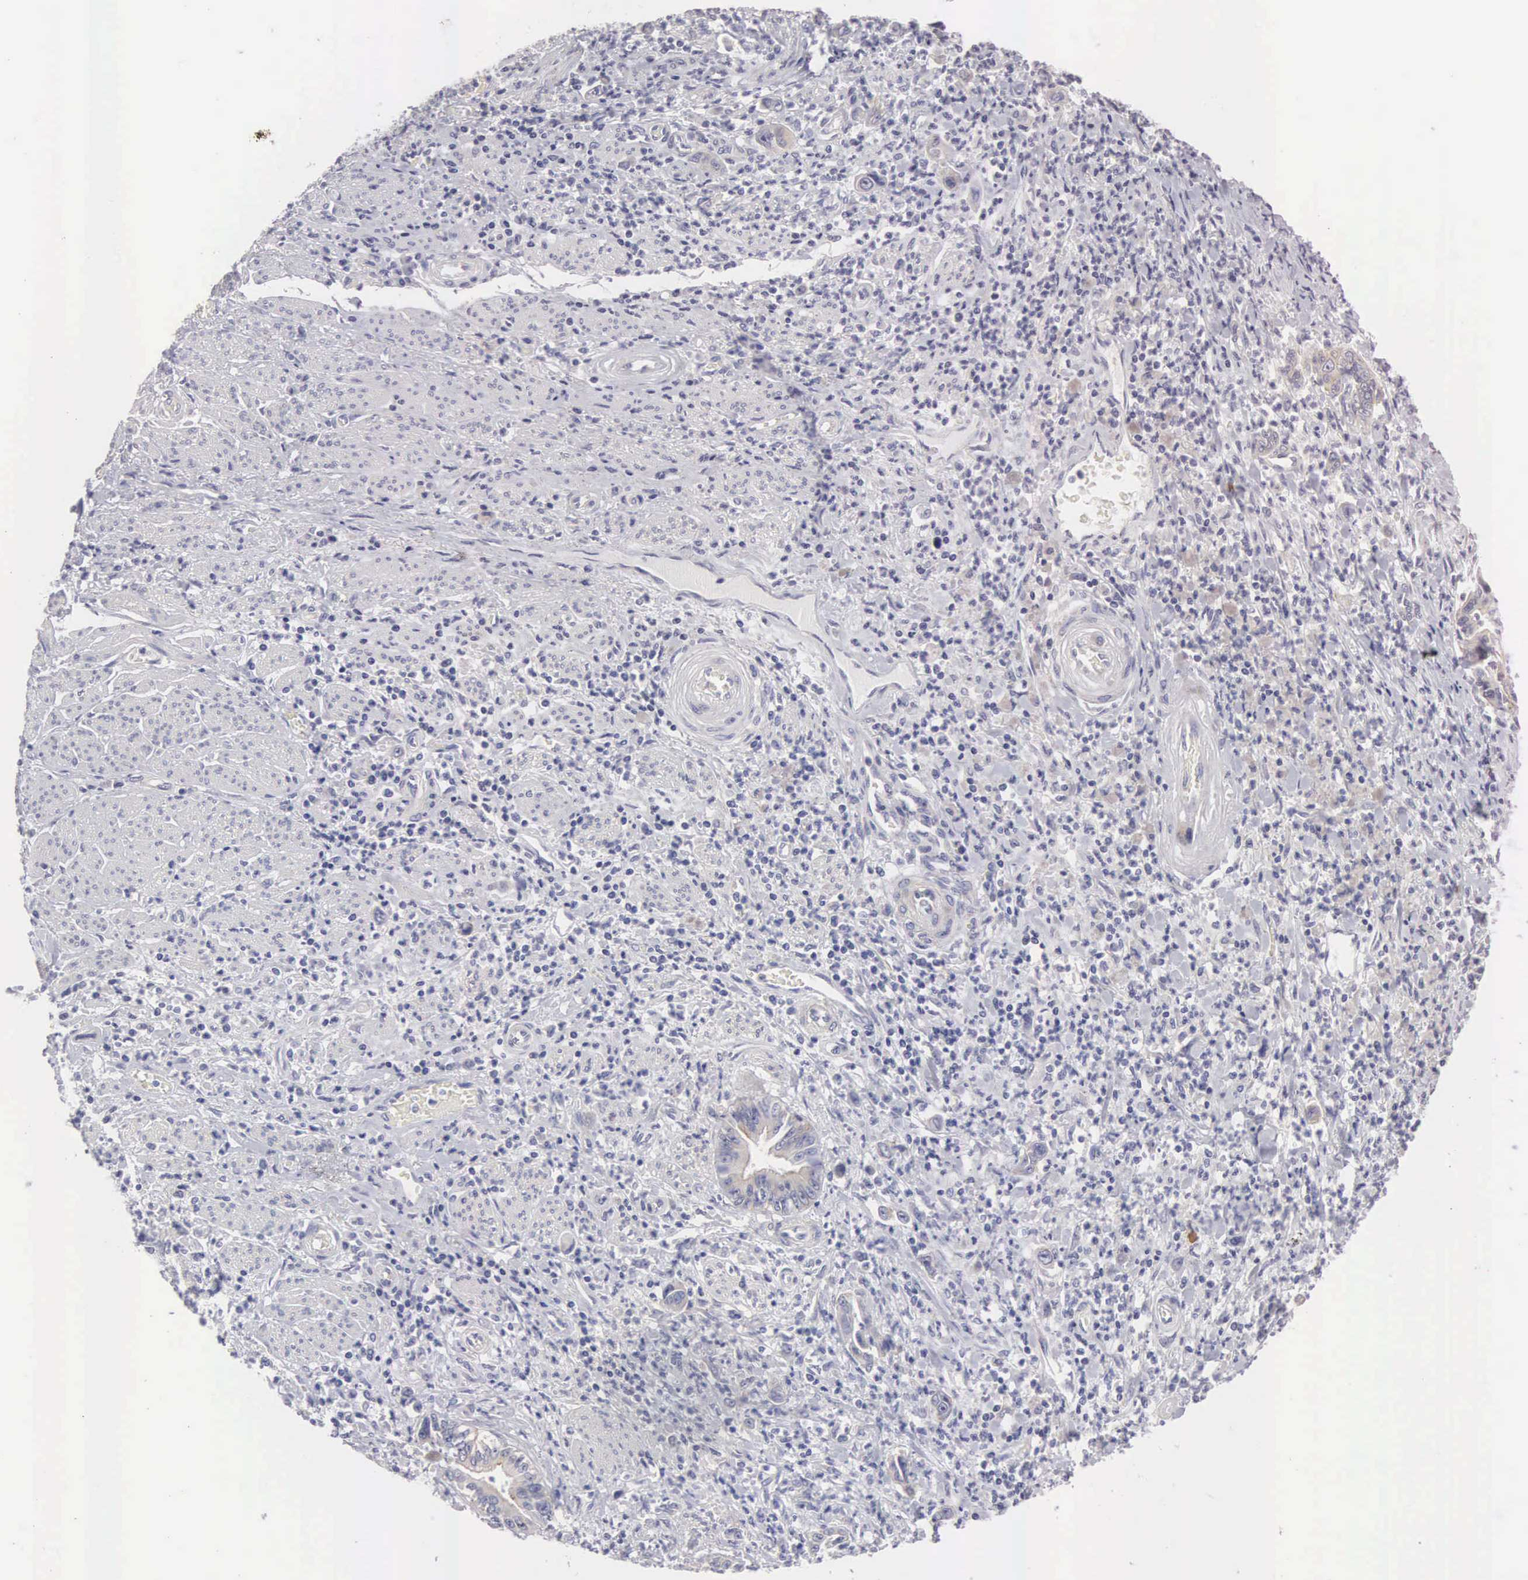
{"staining": {"intensity": "weak", "quantity": "25%-75%", "location": "cytoplasmic/membranous"}, "tissue": "stomach cancer", "cell_type": "Tumor cells", "image_type": "cancer", "snomed": [{"axis": "morphology", "description": "Adenocarcinoma, NOS"}, {"axis": "topography", "description": "Stomach"}], "caption": "Weak cytoplasmic/membranous expression for a protein is seen in about 25%-75% of tumor cells of stomach adenocarcinoma using immunohistochemistry (IHC).", "gene": "CEP170B", "patient": {"sex": "female", "age": 76}}